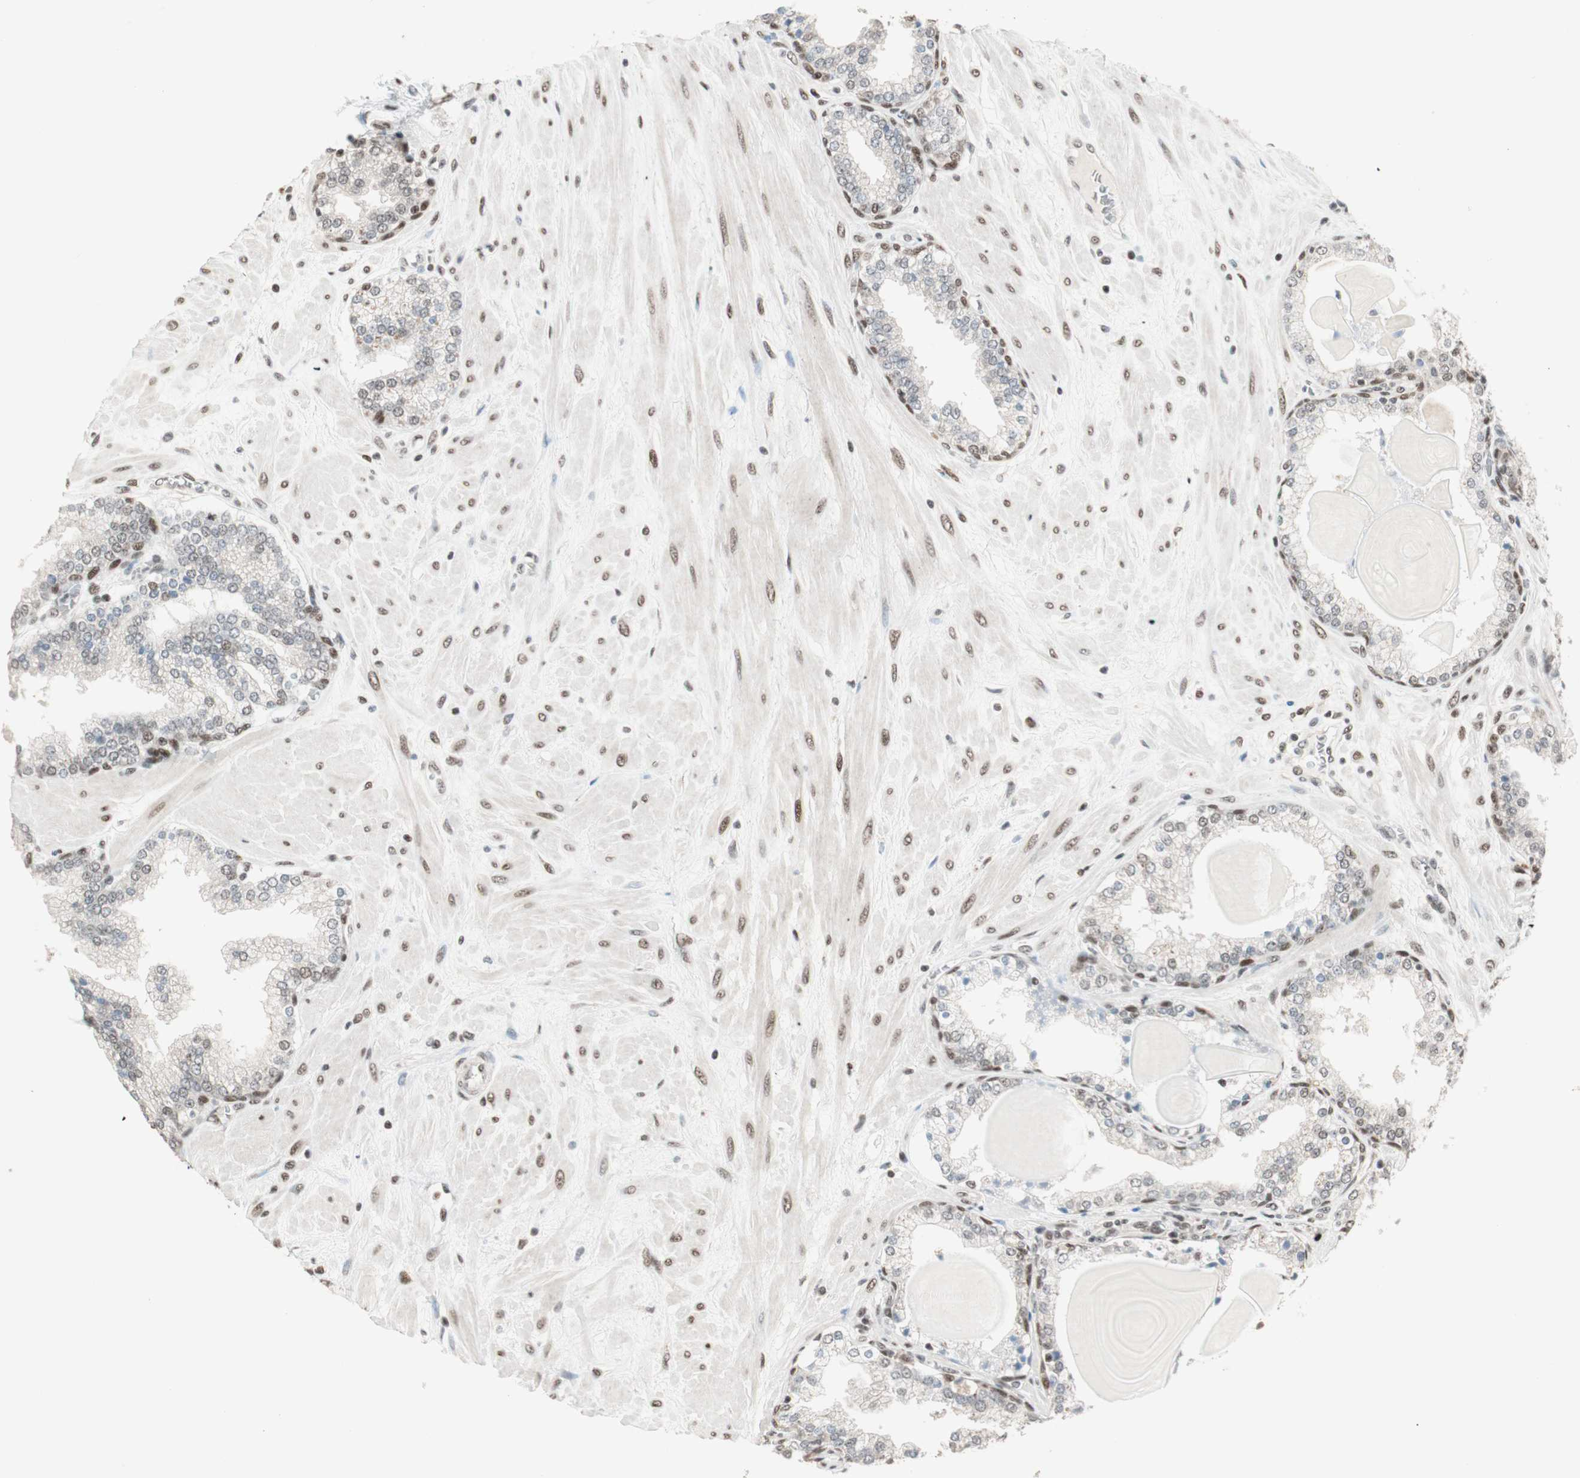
{"staining": {"intensity": "moderate", "quantity": "25%-75%", "location": "nuclear"}, "tissue": "prostate", "cell_type": "Glandular cells", "image_type": "normal", "snomed": [{"axis": "morphology", "description": "Normal tissue, NOS"}, {"axis": "topography", "description": "Prostate"}], "caption": "Immunohistochemical staining of normal human prostate shows medium levels of moderate nuclear staining in about 25%-75% of glandular cells. (Stains: DAB in brown, nuclei in blue, Microscopy: brightfield microscopy at high magnification).", "gene": "MDC1", "patient": {"sex": "male", "age": 51}}